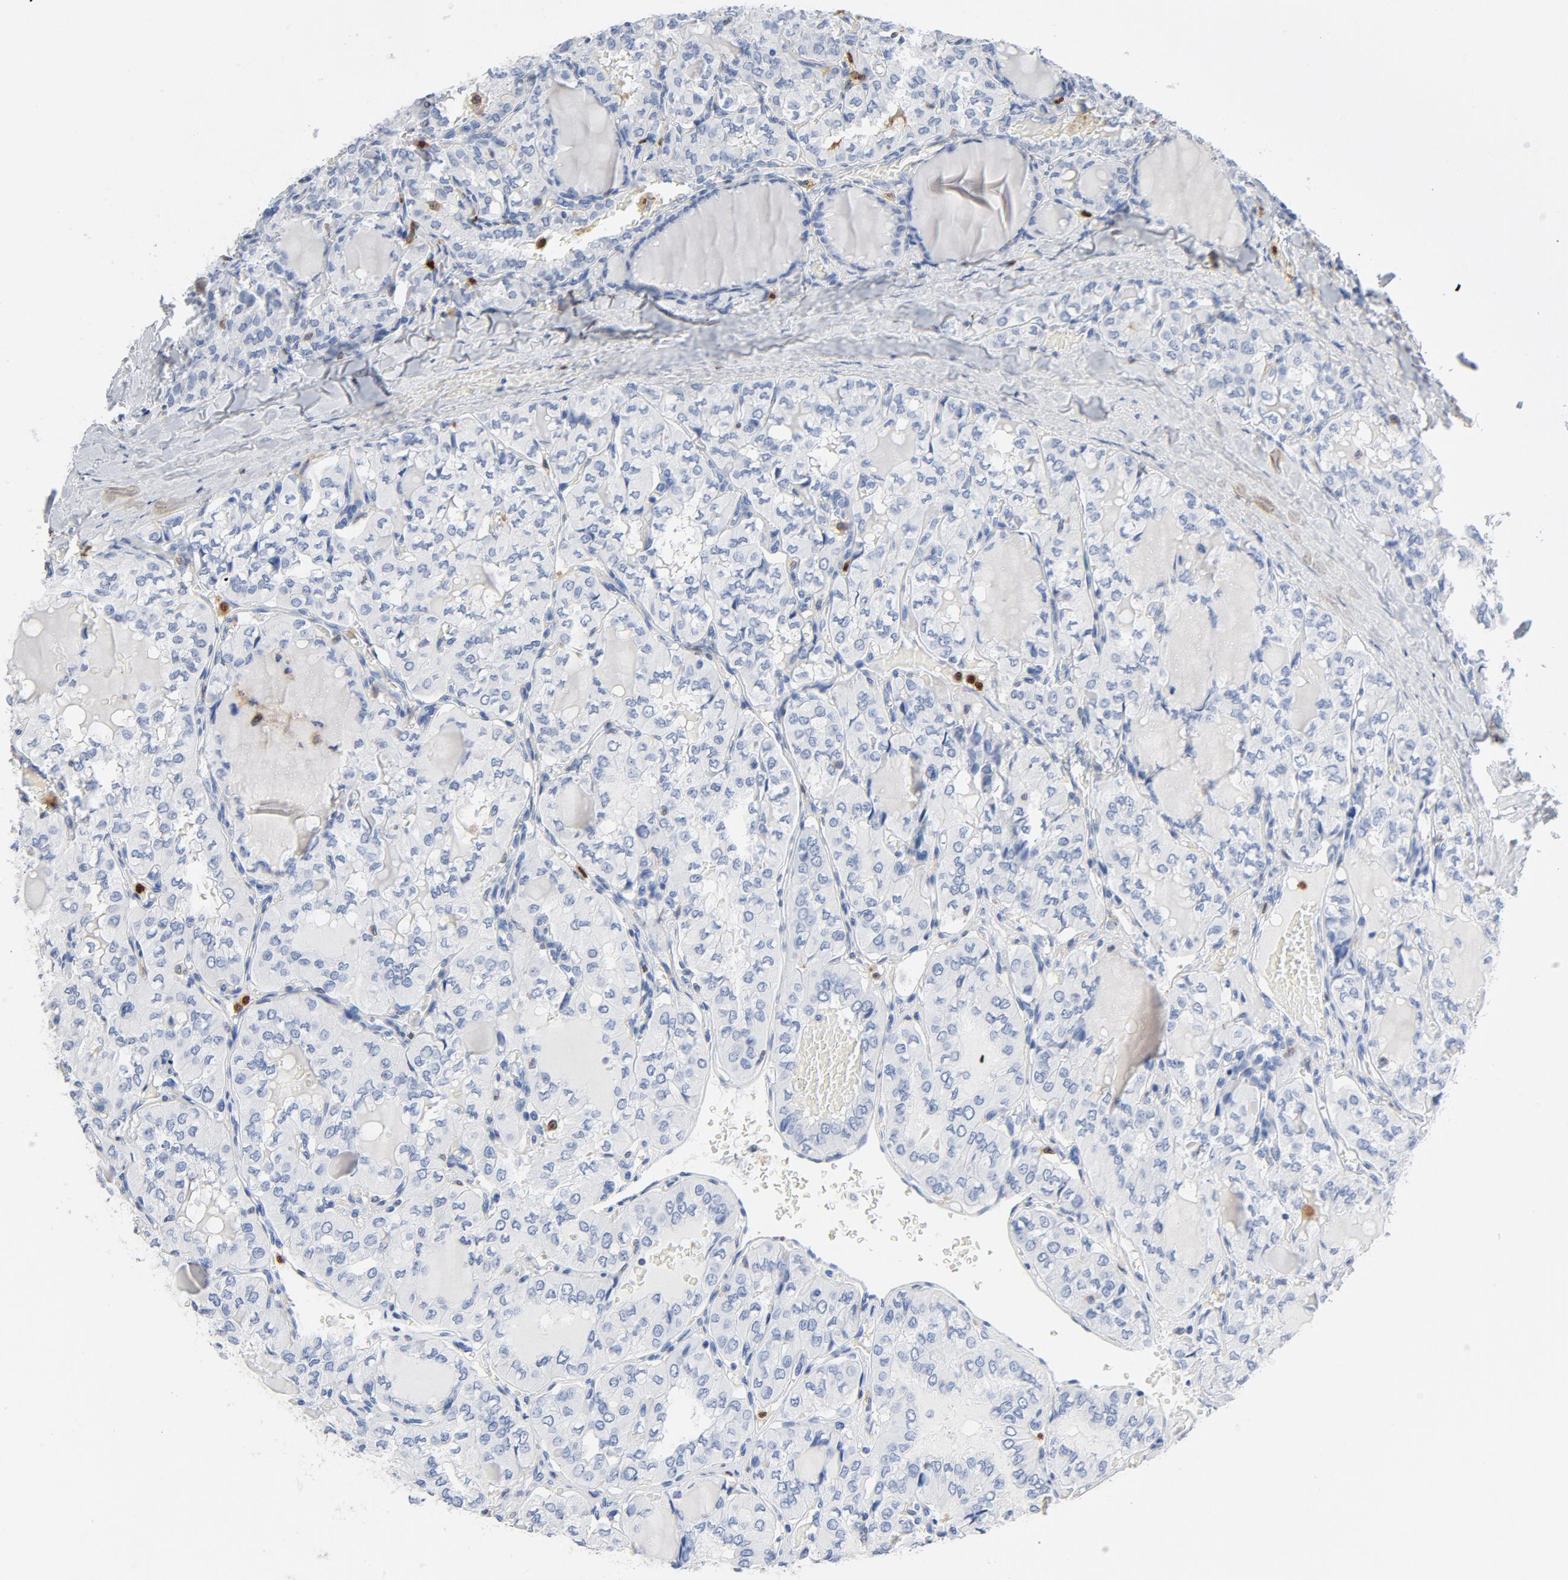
{"staining": {"intensity": "negative", "quantity": "none", "location": "none"}, "tissue": "thyroid cancer", "cell_type": "Tumor cells", "image_type": "cancer", "snomed": [{"axis": "morphology", "description": "Papillary adenocarcinoma, NOS"}, {"axis": "topography", "description": "Thyroid gland"}], "caption": "High magnification brightfield microscopy of thyroid cancer (papillary adenocarcinoma) stained with DAB (3,3'-diaminobenzidine) (brown) and counterstained with hematoxylin (blue): tumor cells show no significant expression.", "gene": "NCF1", "patient": {"sex": "male", "age": 20}}